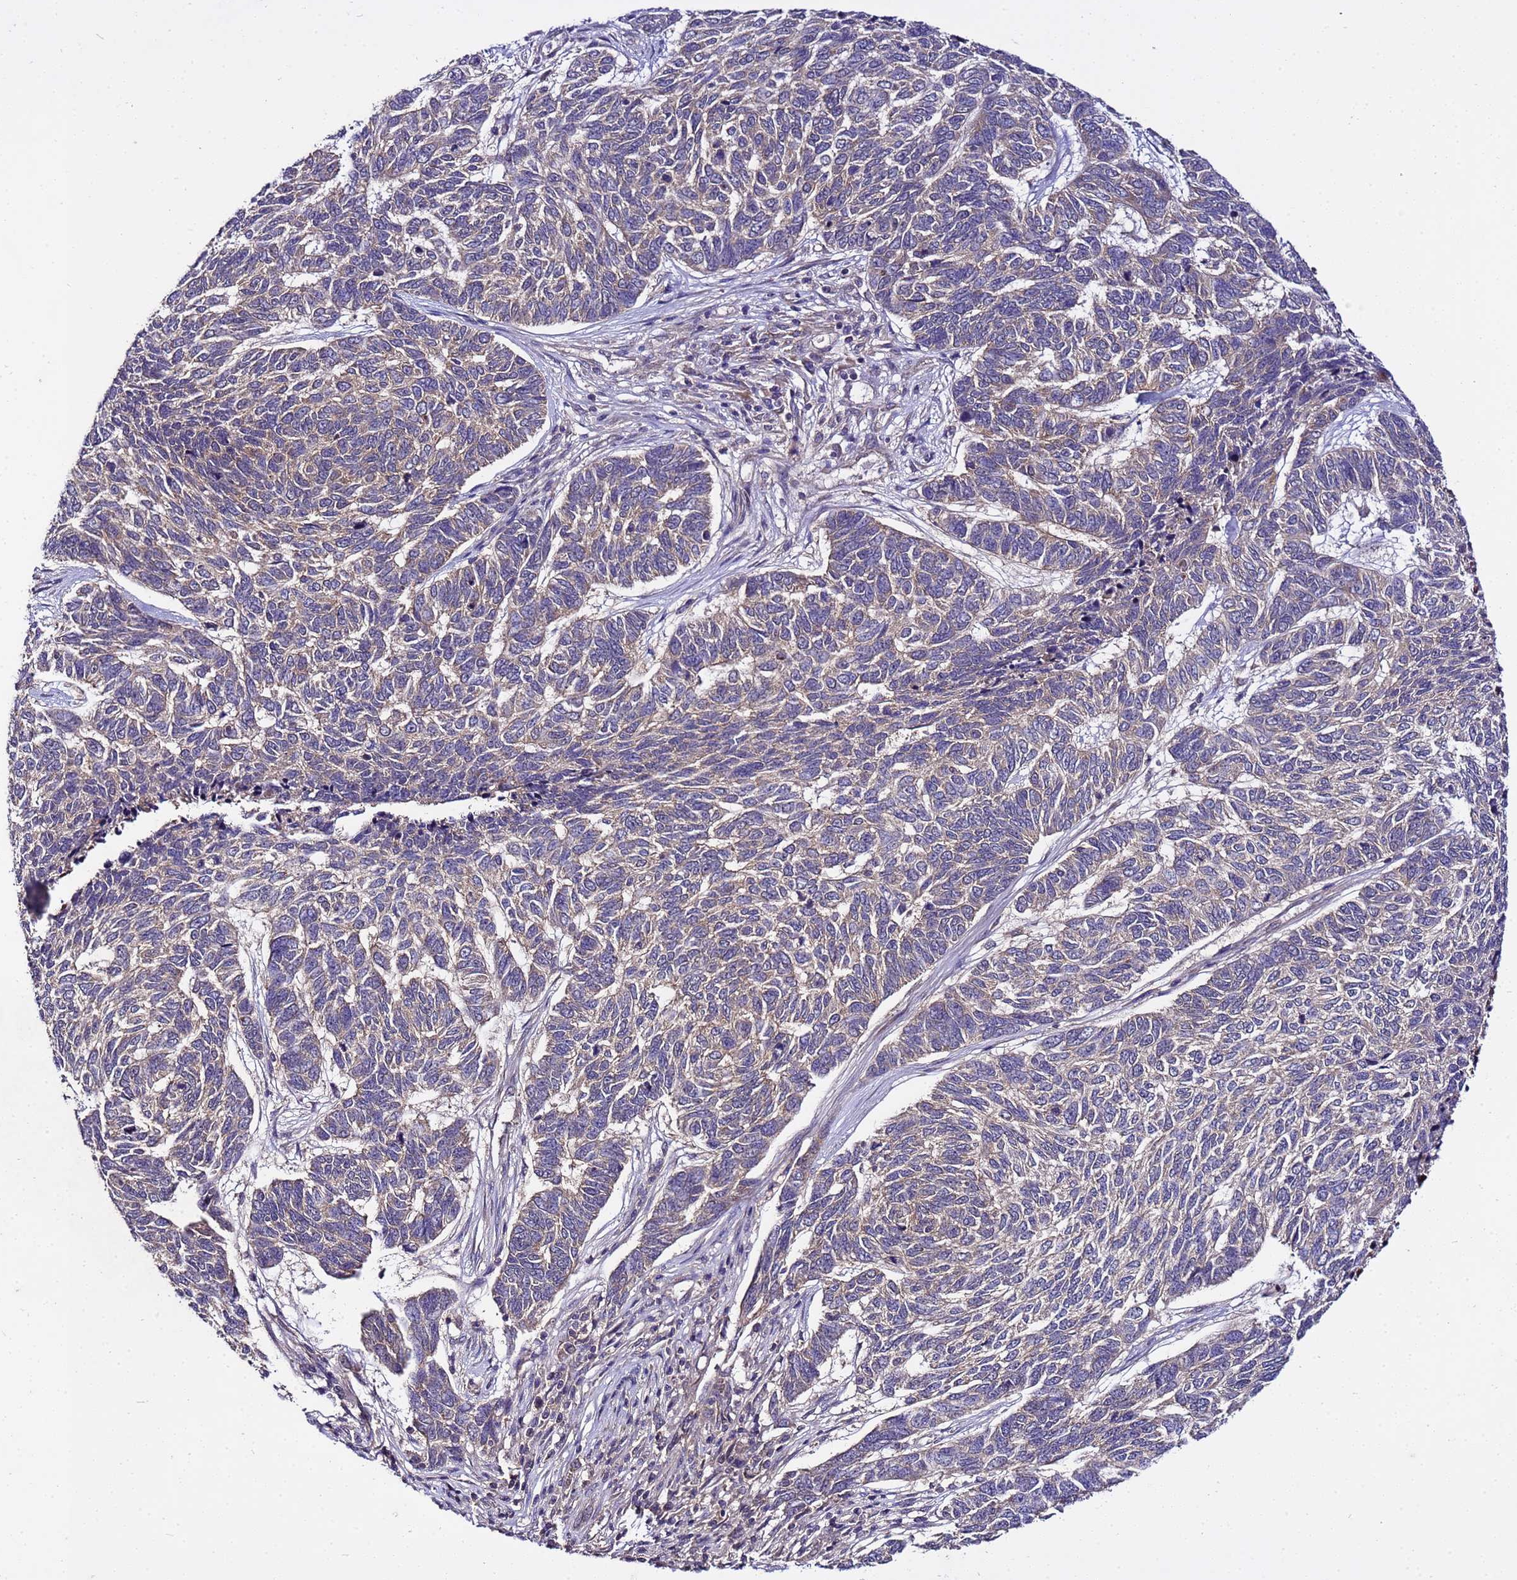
{"staining": {"intensity": "negative", "quantity": "none", "location": "none"}, "tissue": "skin cancer", "cell_type": "Tumor cells", "image_type": "cancer", "snomed": [{"axis": "morphology", "description": "Basal cell carcinoma"}, {"axis": "topography", "description": "Skin"}], "caption": "A high-resolution photomicrograph shows immunohistochemistry (IHC) staining of skin cancer, which shows no significant staining in tumor cells.", "gene": "GSPT2", "patient": {"sex": "female", "age": 65}}